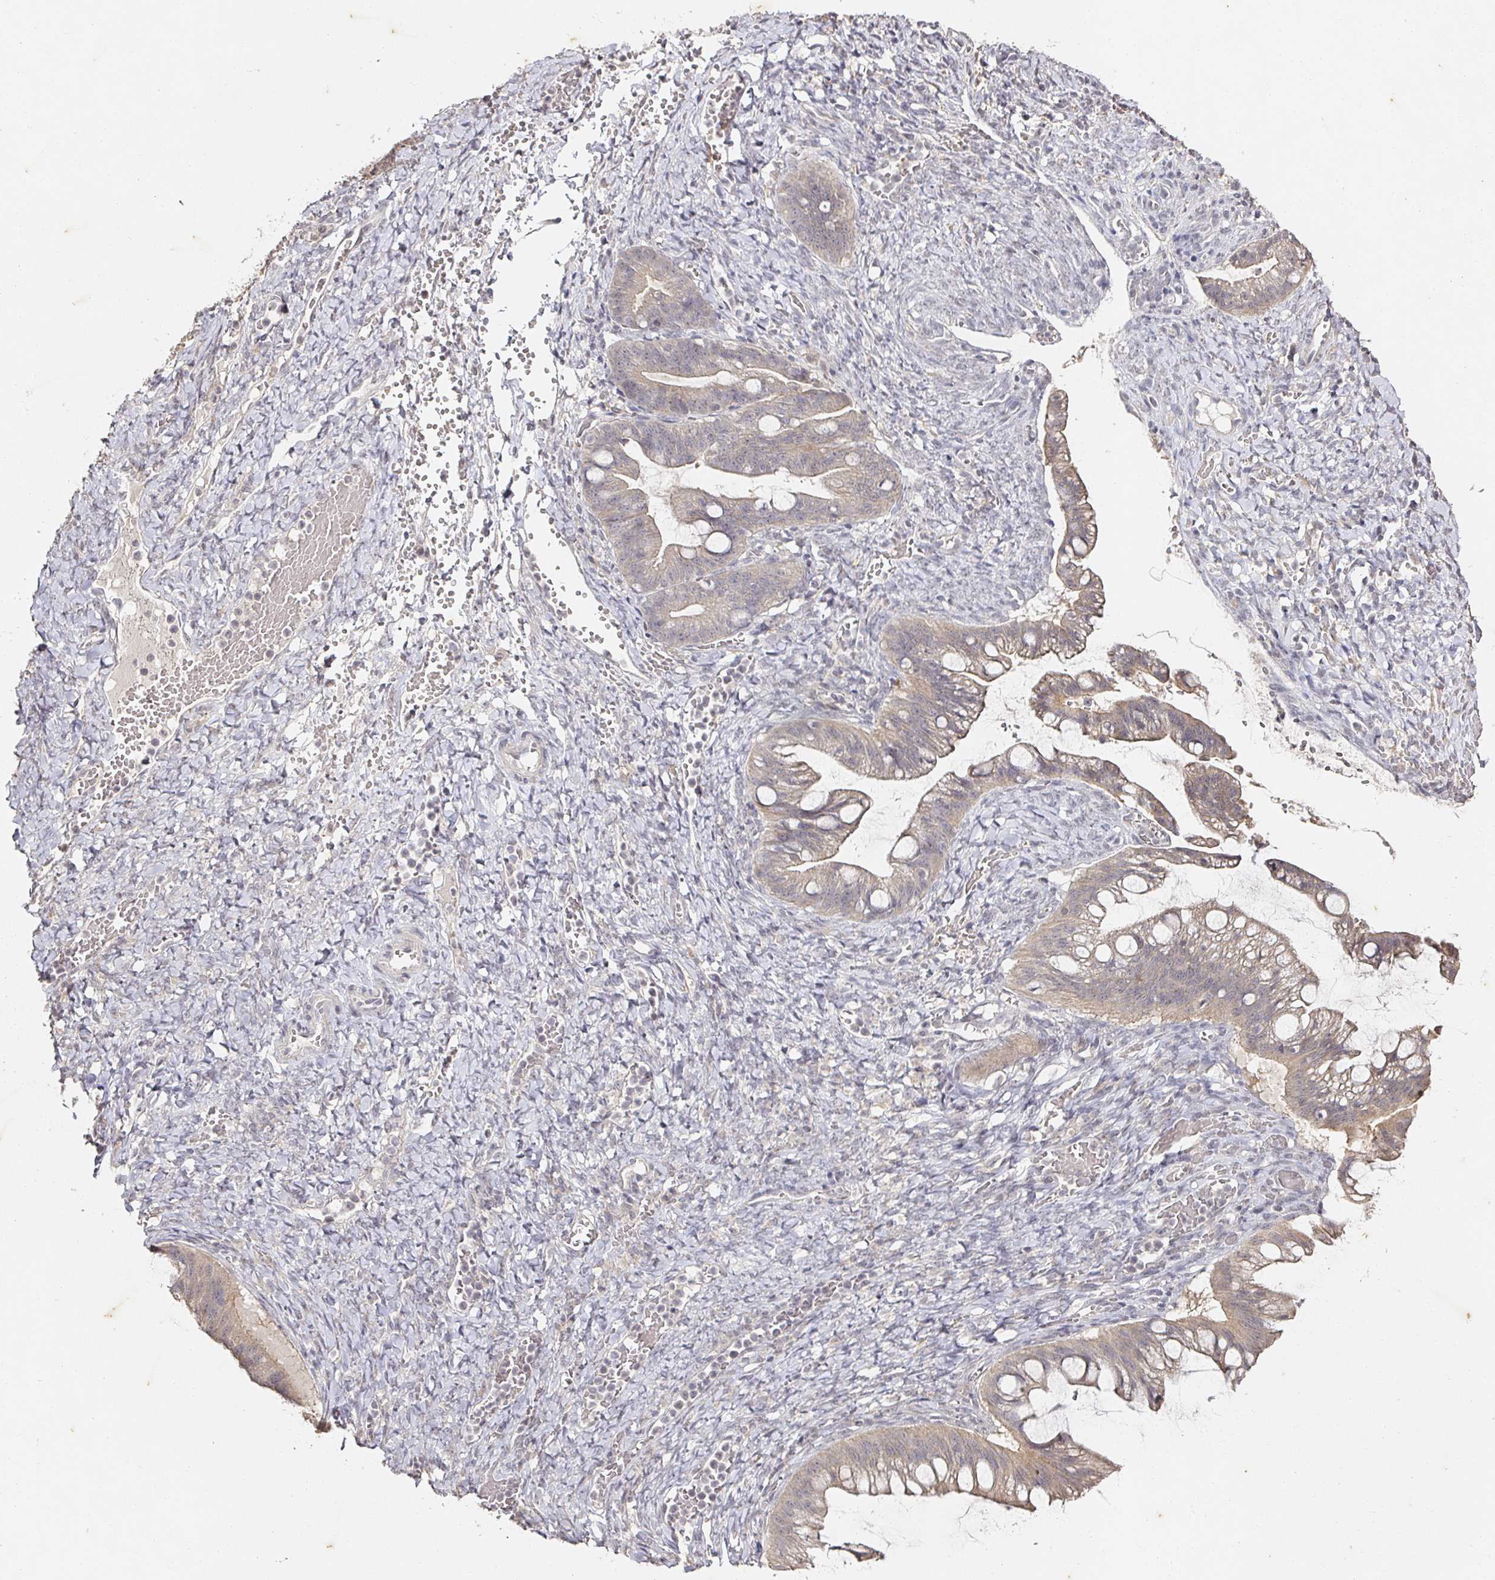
{"staining": {"intensity": "weak", "quantity": "<25%", "location": "cytoplasmic/membranous"}, "tissue": "ovarian cancer", "cell_type": "Tumor cells", "image_type": "cancer", "snomed": [{"axis": "morphology", "description": "Cystadenocarcinoma, mucinous, NOS"}, {"axis": "topography", "description": "Ovary"}], "caption": "Tumor cells show no significant staining in ovarian cancer.", "gene": "CAPN5", "patient": {"sex": "female", "age": 73}}